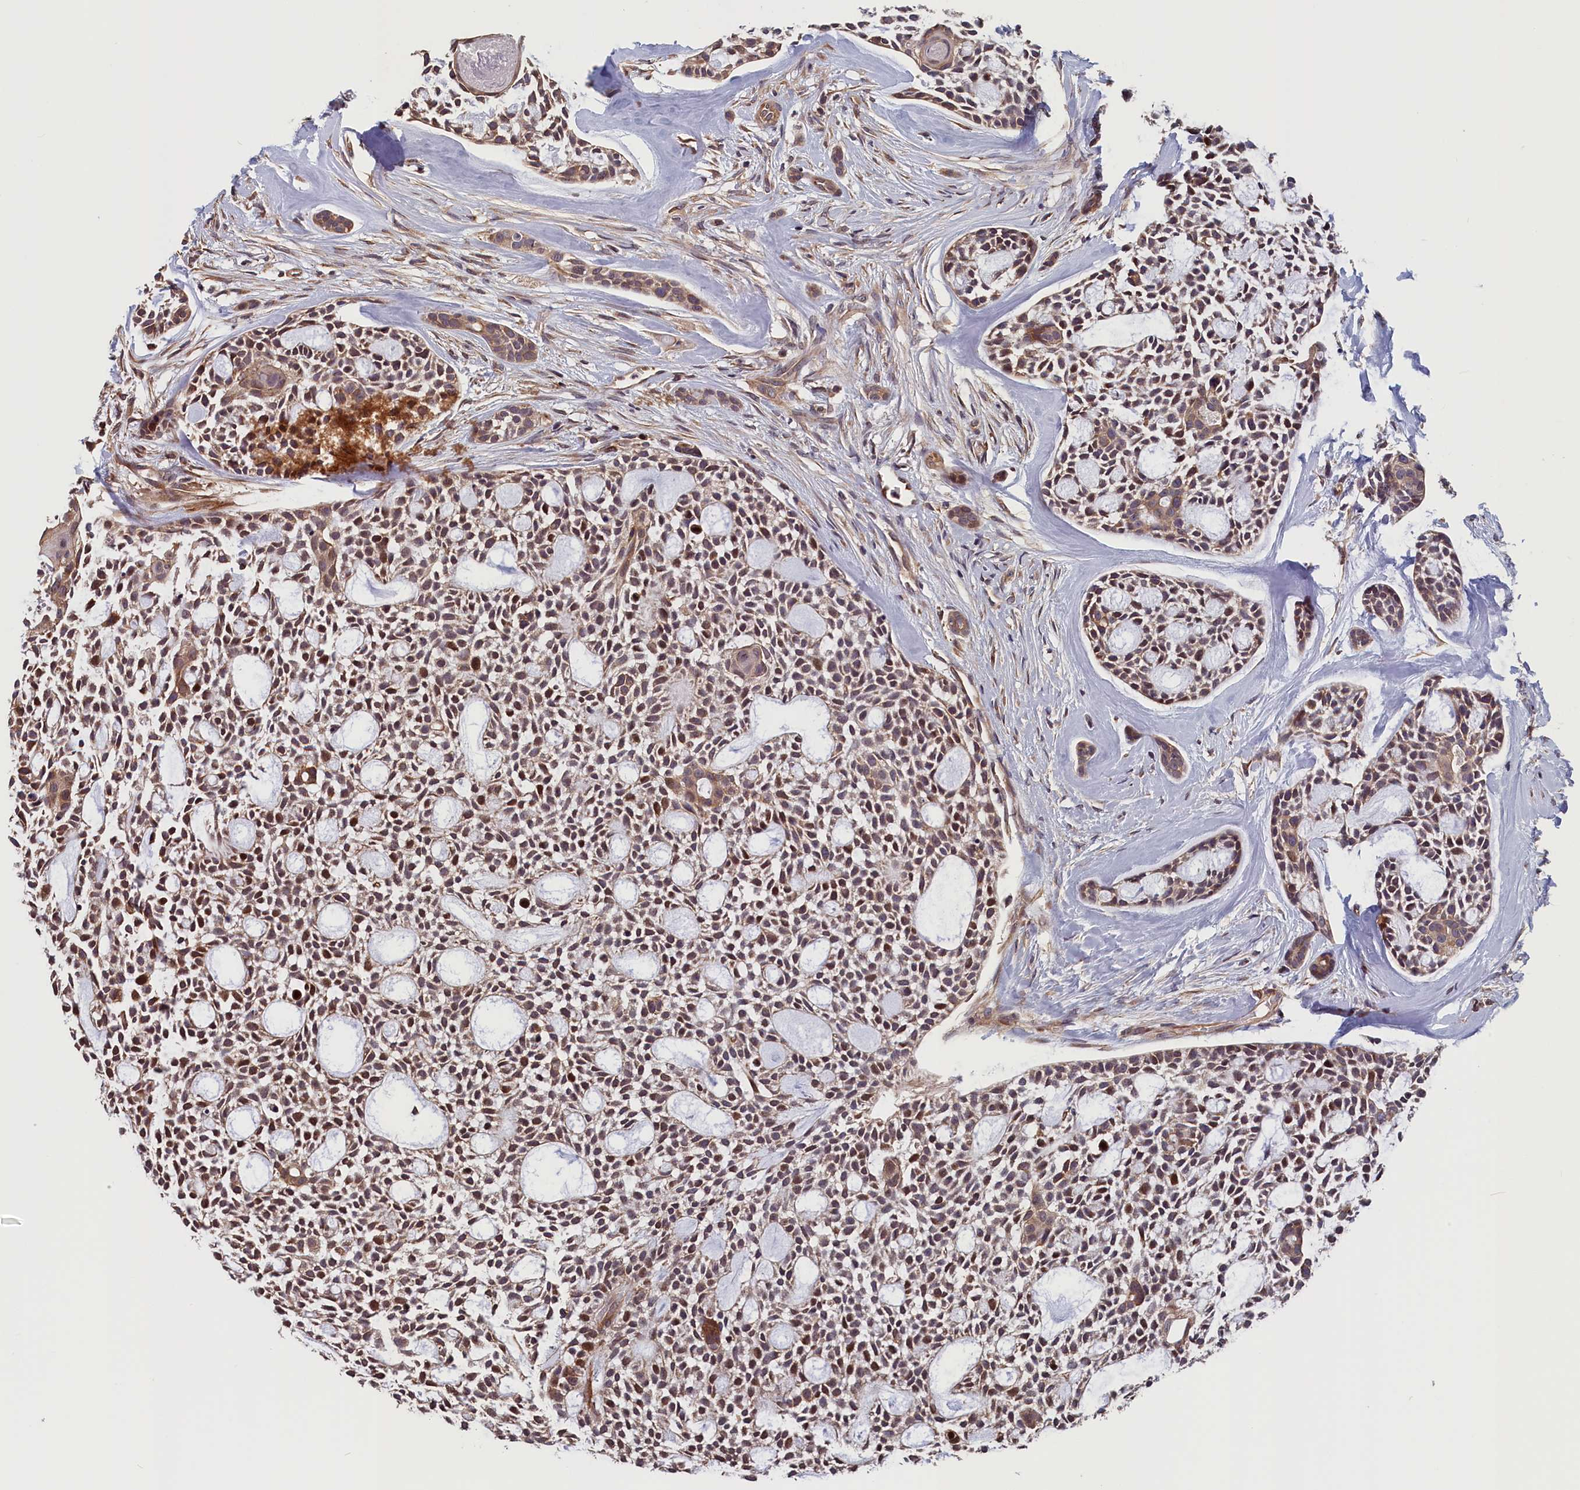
{"staining": {"intensity": "moderate", "quantity": ">75%", "location": "cytoplasmic/membranous"}, "tissue": "head and neck cancer", "cell_type": "Tumor cells", "image_type": "cancer", "snomed": [{"axis": "morphology", "description": "Adenocarcinoma, NOS"}, {"axis": "topography", "description": "Subcutis"}, {"axis": "topography", "description": "Head-Neck"}], "caption": "IHC of human head and neck adenocarcinoma demonstrates medium levels of moderate cytoplasmic/membranous positivity in approximately >75% of tumor cells. (brown staining indicates protein expression, while blue staining denotes nuclei).", "gene": "TMEM116", "patient": {"sex": "female", "age": 73}}